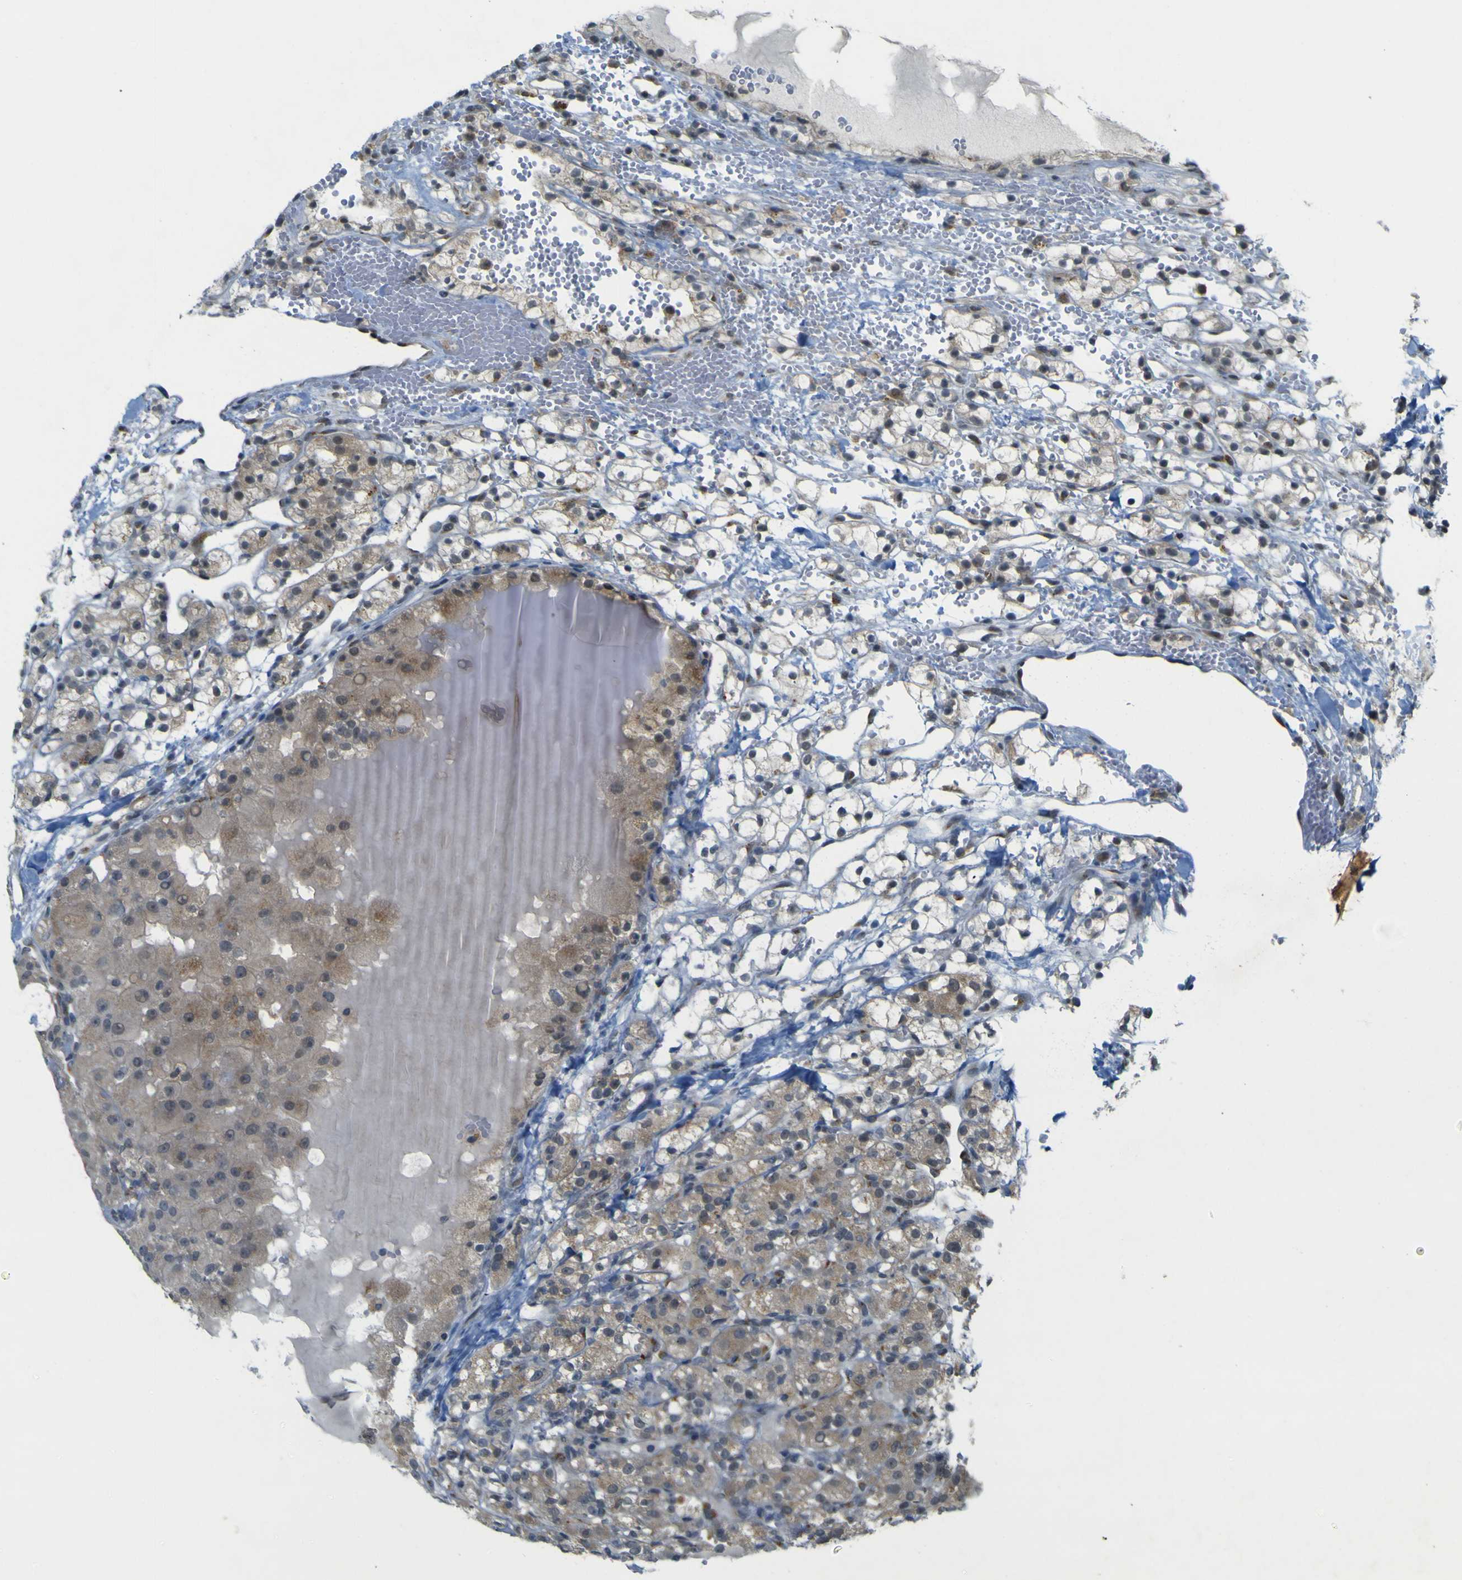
{"staining": {"intensity": "weak", "quantity": "25%-75%", "location": "cytoplasmic/membranous"}, "tissue": "renal cancer", "cell_type": "Tumor cells", "image_type": "cancer", "snomed": [{"axis": "morphology", "description": "Adenocarcinoma, NOS"}, {"axis": "topography", "description": "Kidney"}], "caption": "A brown stain labels weak cytoplasmic/membranous expression of a protein in human adenocarcinoma (renal) tumor cells.", "gene": "IGF2R", "patient": {"sex": "male", "age": 61}}